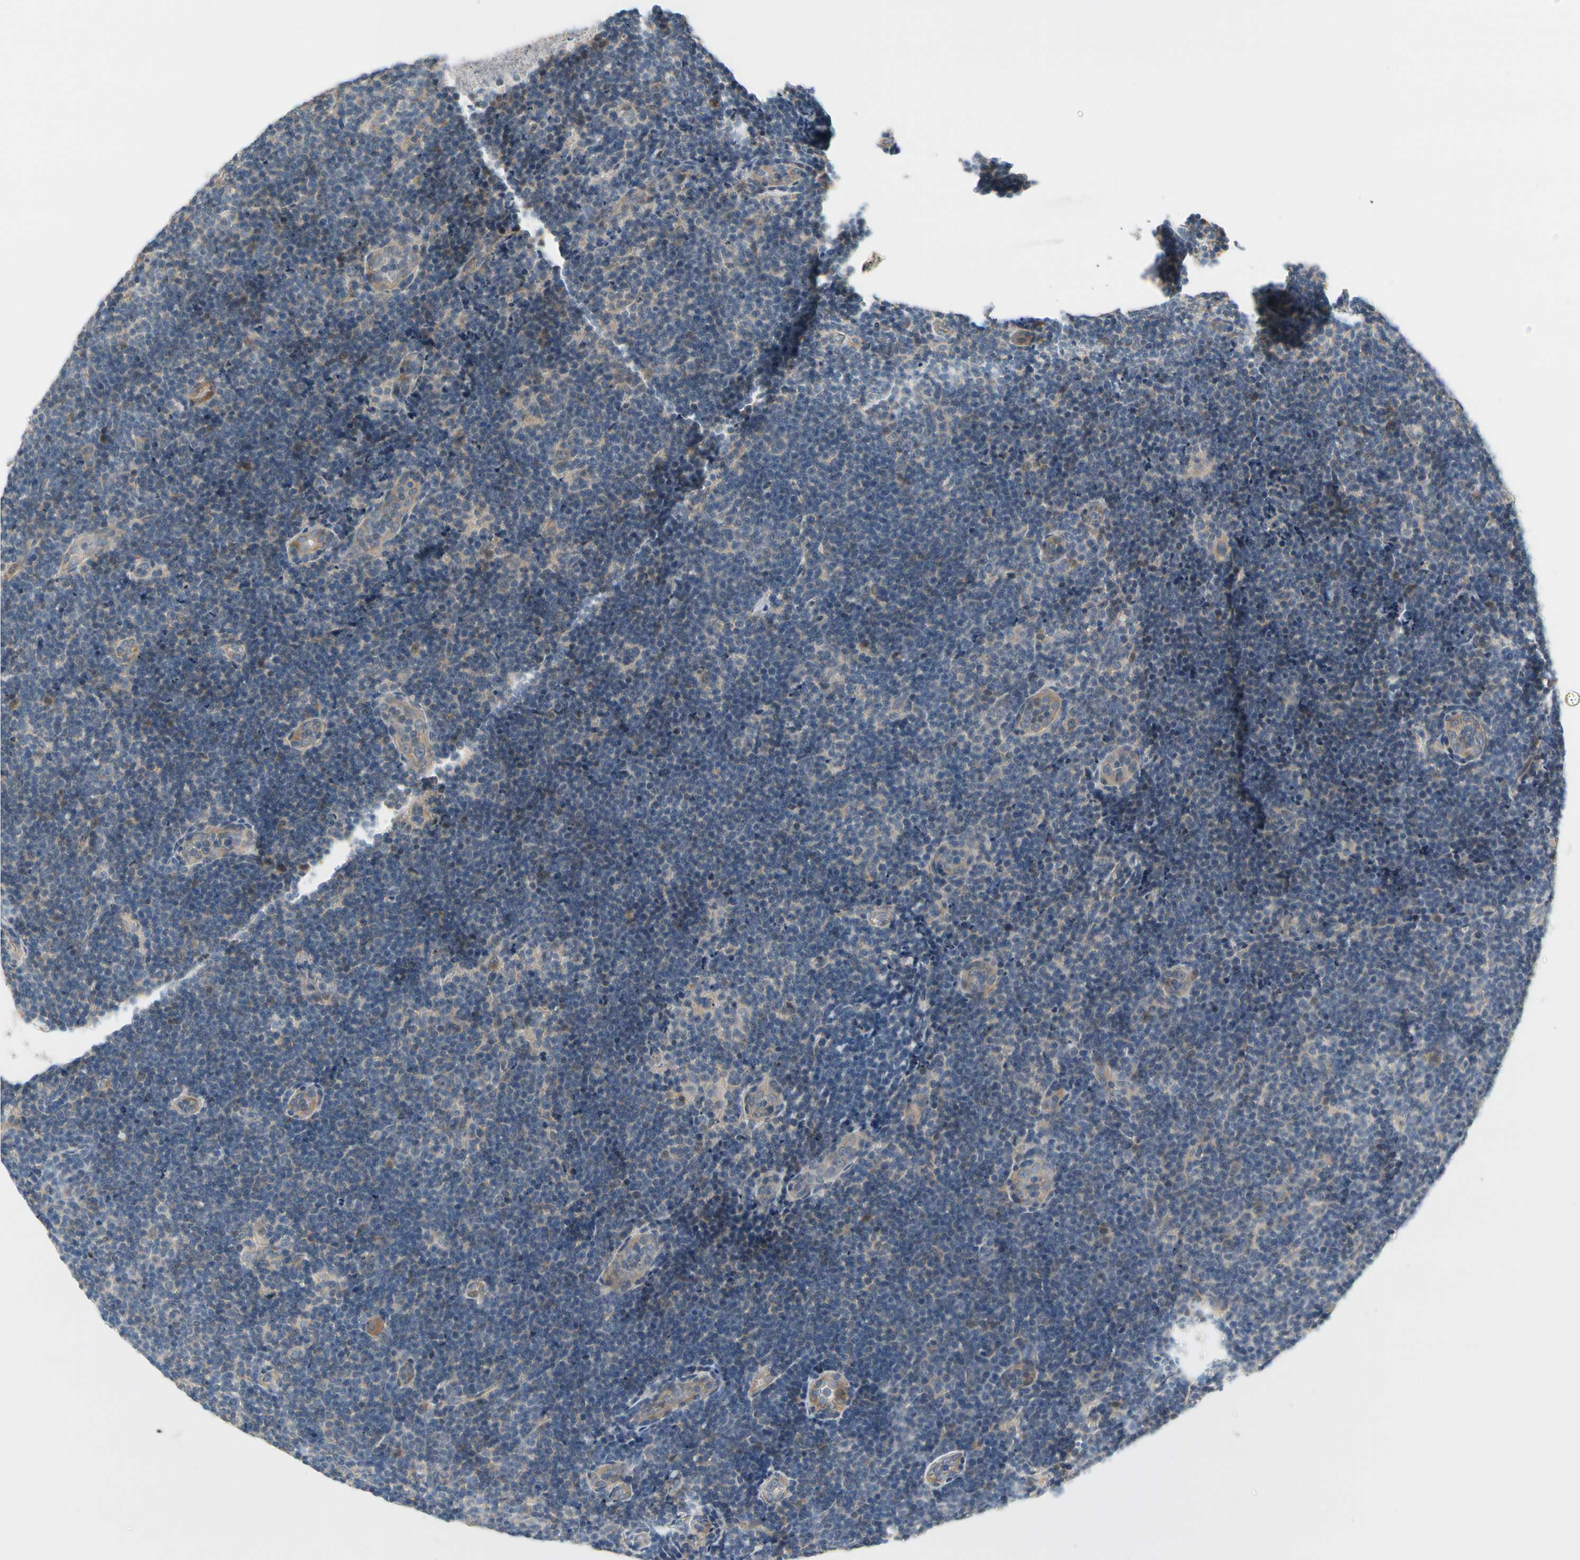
{"staining": {"intensity": "moderate", "quantity": "<25%", "location": "cytoplasmic/membranous"}, "tissue": "lymphoma", "cell_type": "Tumor cells", "image_type": "cancer", "snomed": [{"axis": "morphology", "description": "Malignant lymphoma, non-Hodgkin's type, Low grade"}, {"axis": "topography", "description": "Lymph node"}], "caption": "Tumor cells show low levels of moderate cytoplasmic/membranous staining in about <25% of cells in low-grade malignant lymphoma, non-Hodgkin's type.", "gene": "CFAP36", "patient": {"sex": "male", "age": 83}}